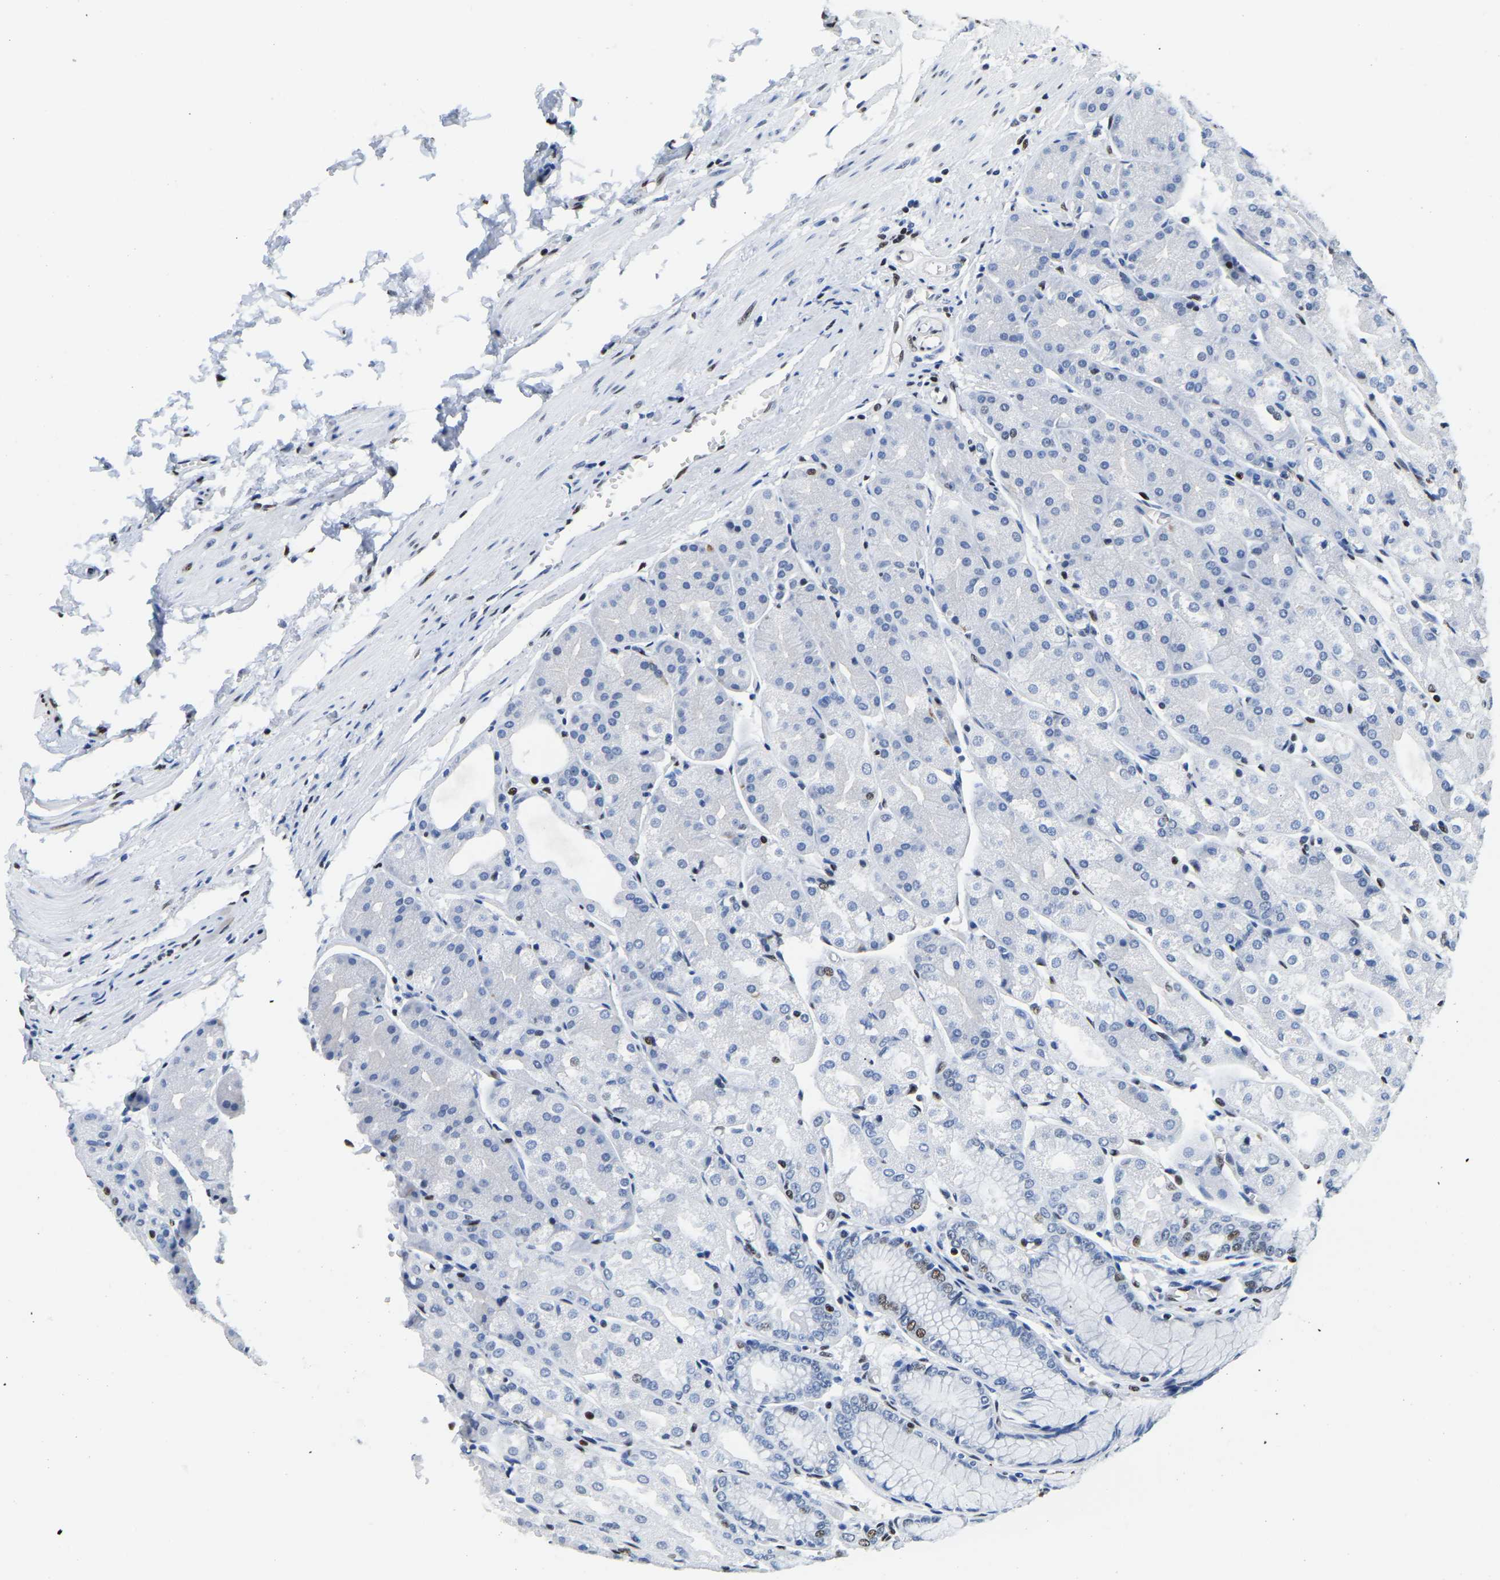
{"staining": {"intensity": "moderate", "quantity": "<25%", "location": "nuclear"}, "tissue": "stomach", "cell_type": "Glandular cells", "image_type": "normal", "snomed": [{"axis": "morphology", "description": "Normal tissue, NOS"}, {"axis": "topography", "description": "Stomach, upper"}], "caption": "Human stomach stained for a protein (brown) demonstrates moderate nuclear positive expression in about <25% of glandular cells.", "gene": "UBA1", "patient": {"sex": "male", "age": 72}}